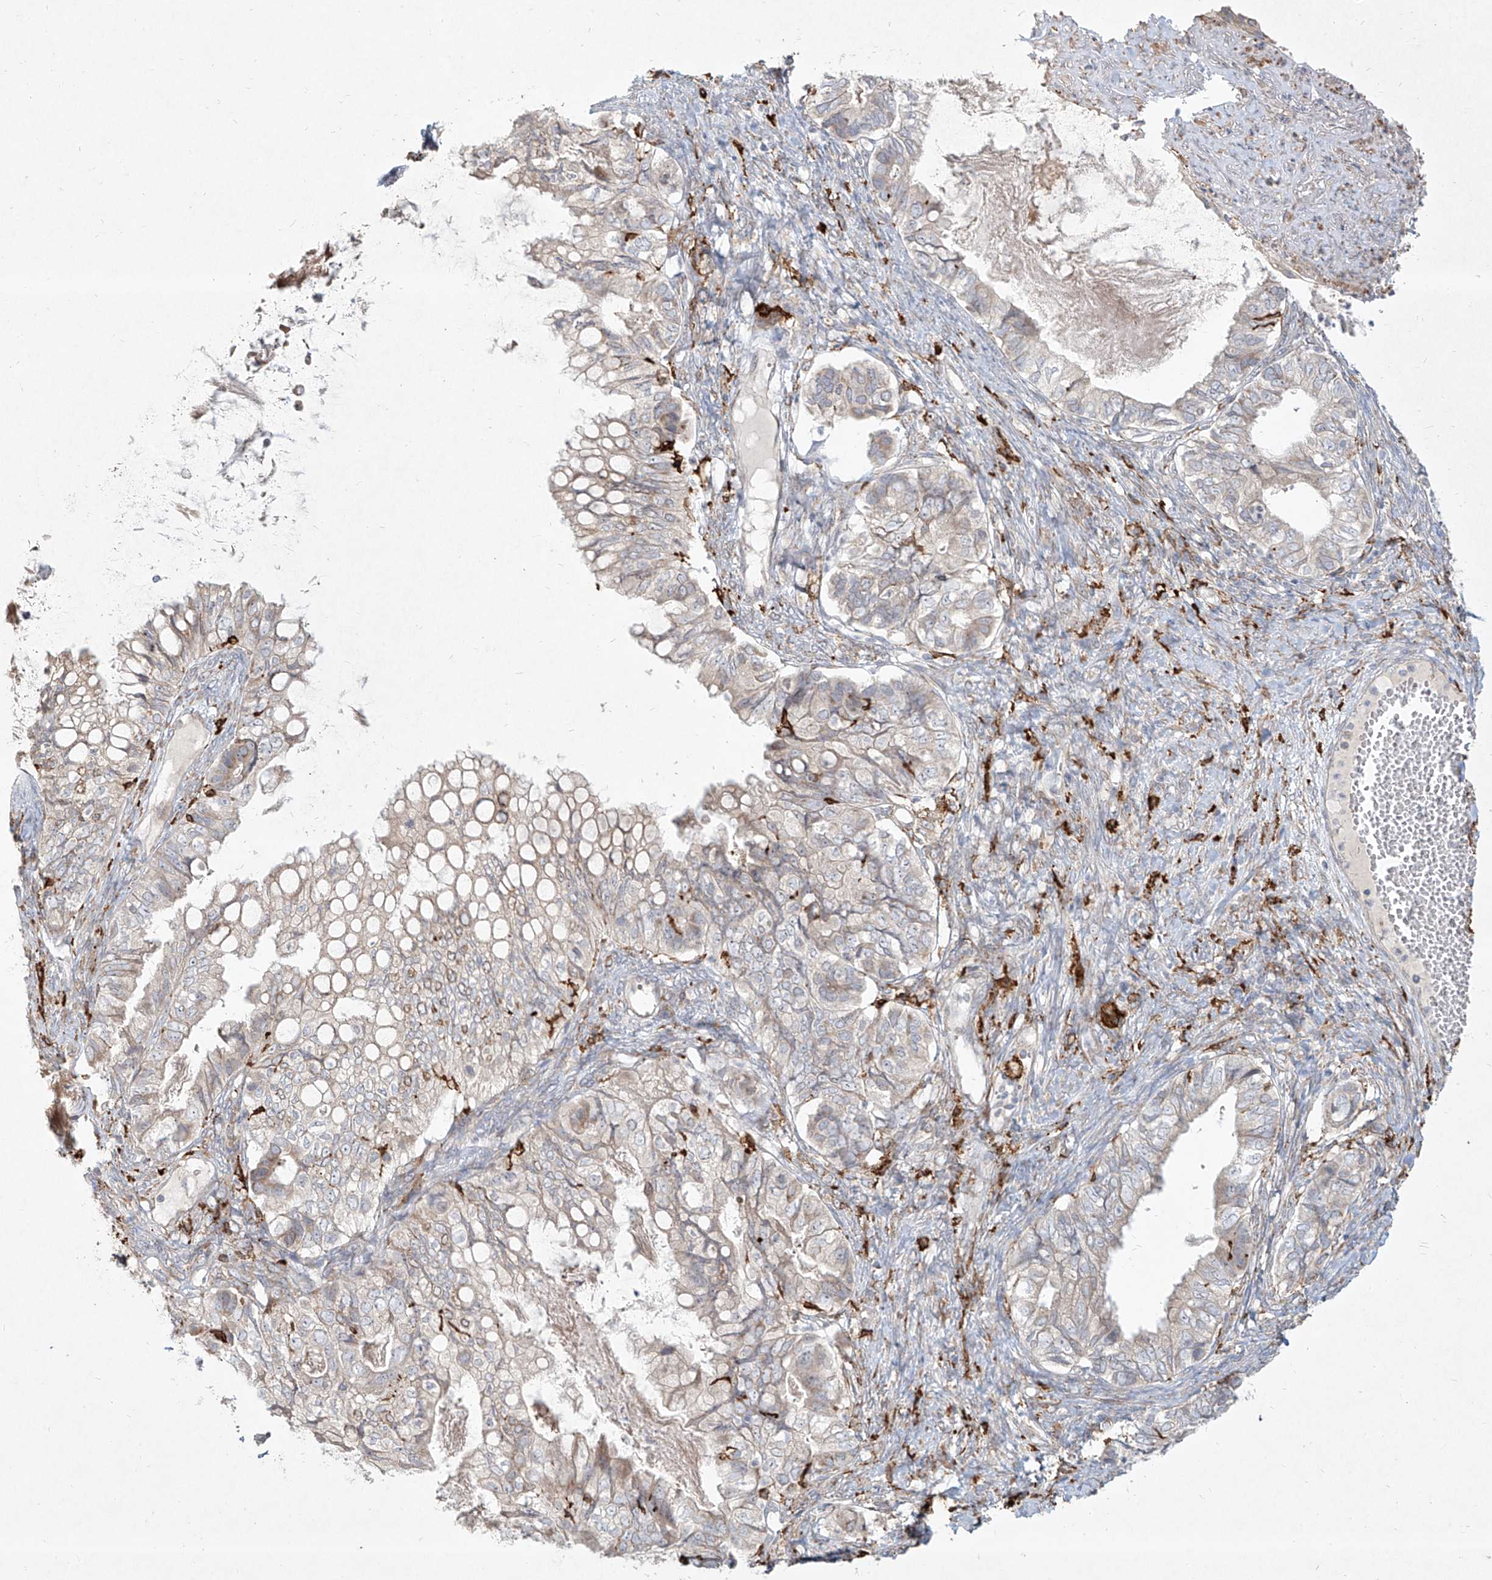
{"staining": {"intensity": "negative", "quantity": "none", "location": "none"}, "tissue": "ovarian cancer", "cell_type": "Tumor cells", "image_type": "cancer", "snomed": [{"axis": "morphology", "description": "Cystadenocarcinoma, mucinous, NOS"}, {"axis": "topography", "description": "Ovary"}], "caption": "Ovarian cancer stained for a protein using IHC exhibits no staining tumor cells.", "gene": "CD209", "patient": {"sex": "female", "age": 80}}